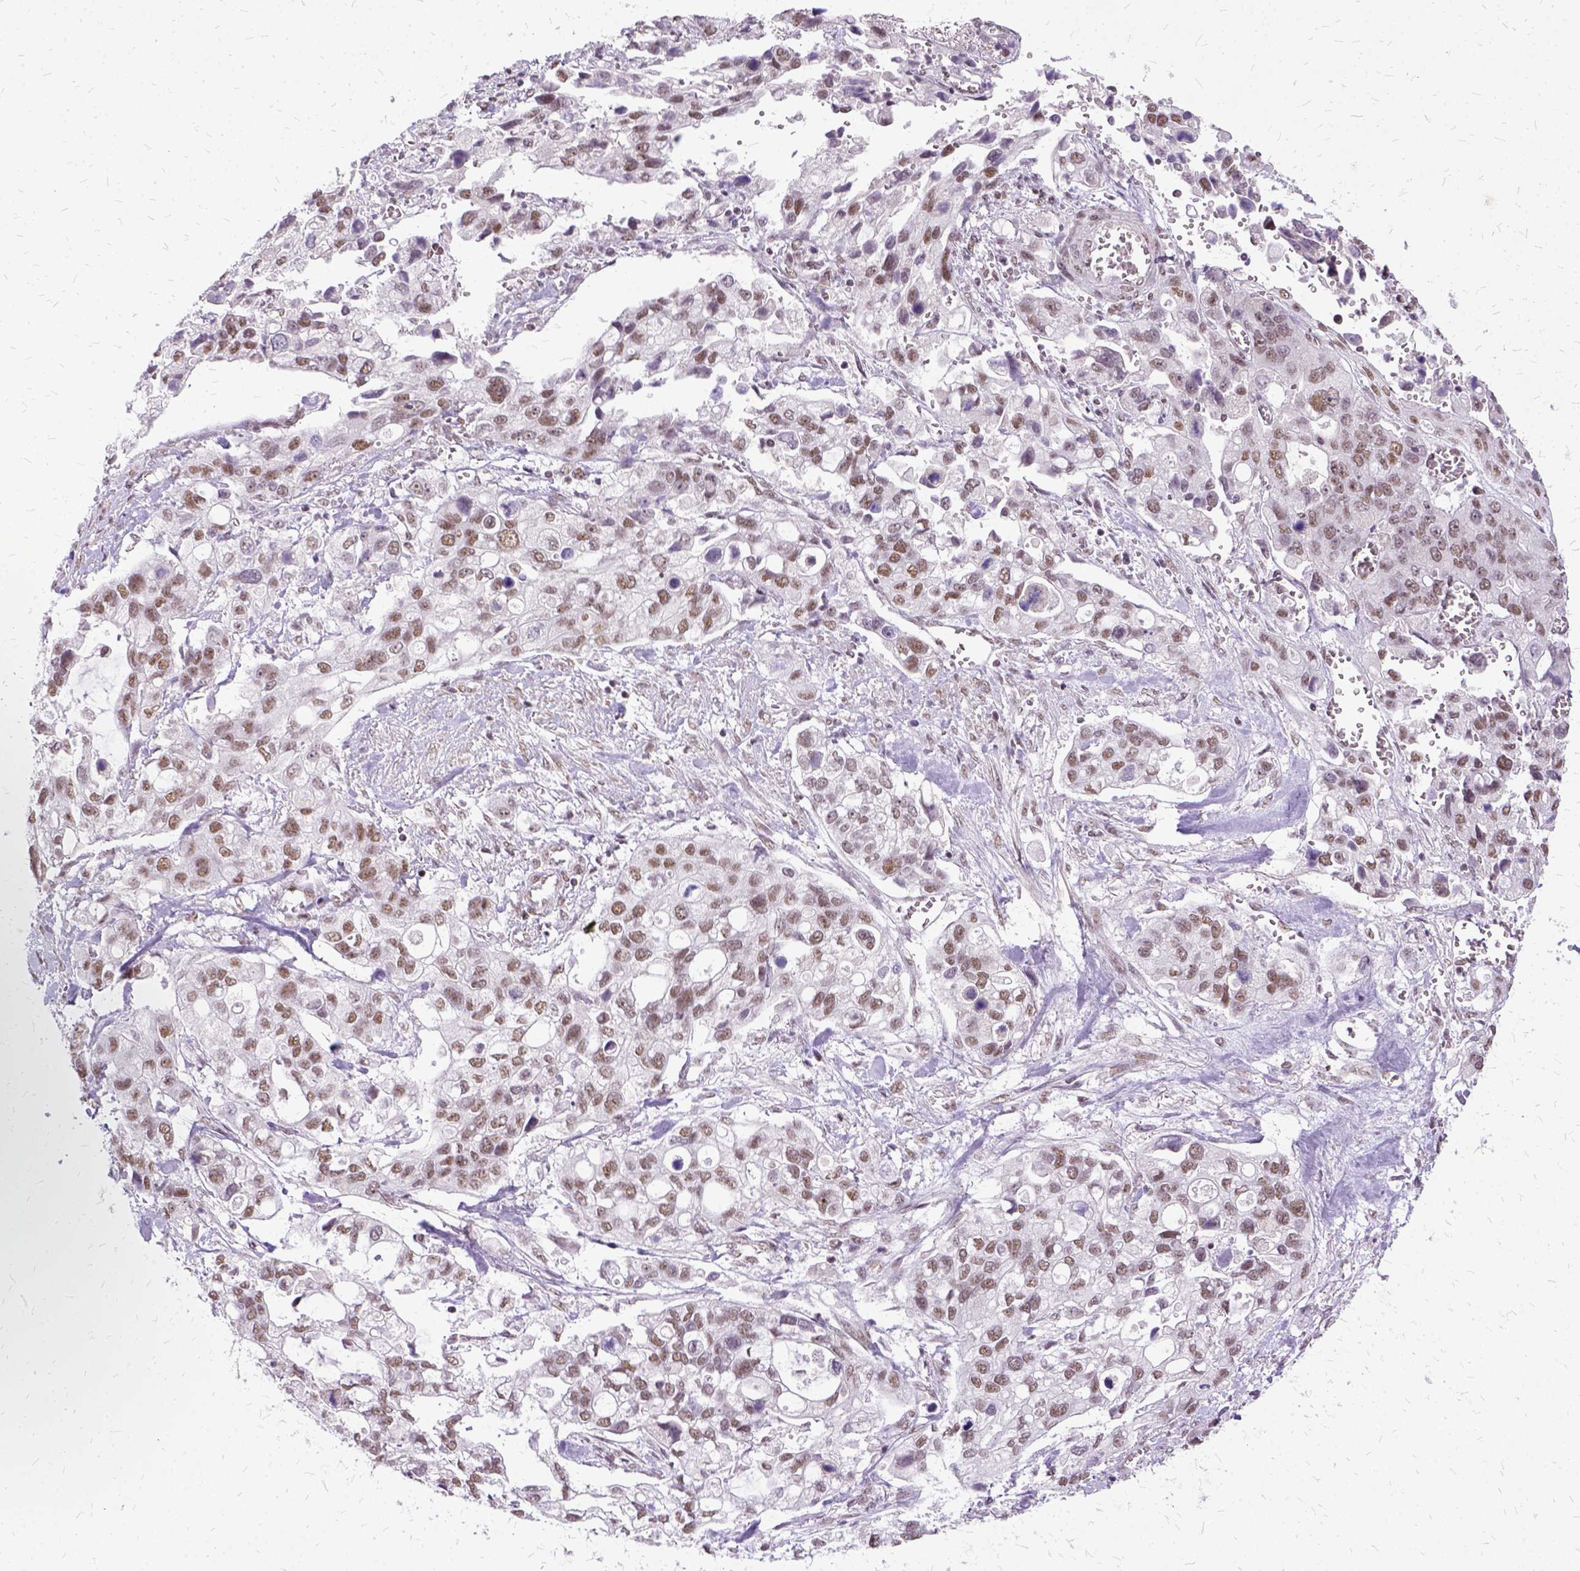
{"staining": {"intensity": "moderate", "quantity": ">75%", "location": "nuclear"}, "tissue": "stomach cancer", "cell_type": "Tumor cells", "image_type": "cancer", "snomed": [{"axis": "morphology", "description": "Adenocarcinoma, NOS"}, {"axis": "topography", "description": "Stomach, upper"}], "caption": "This histopathology image reveals stomach cancer stained with immunohistochemistry to label a protein in brown. The nuclear of tumor cells show moderate positivity for the protein. Nuclei are counter-stained blue.", "gene": "SETD1A", "patient": {"sex": "female", "age": 81}}